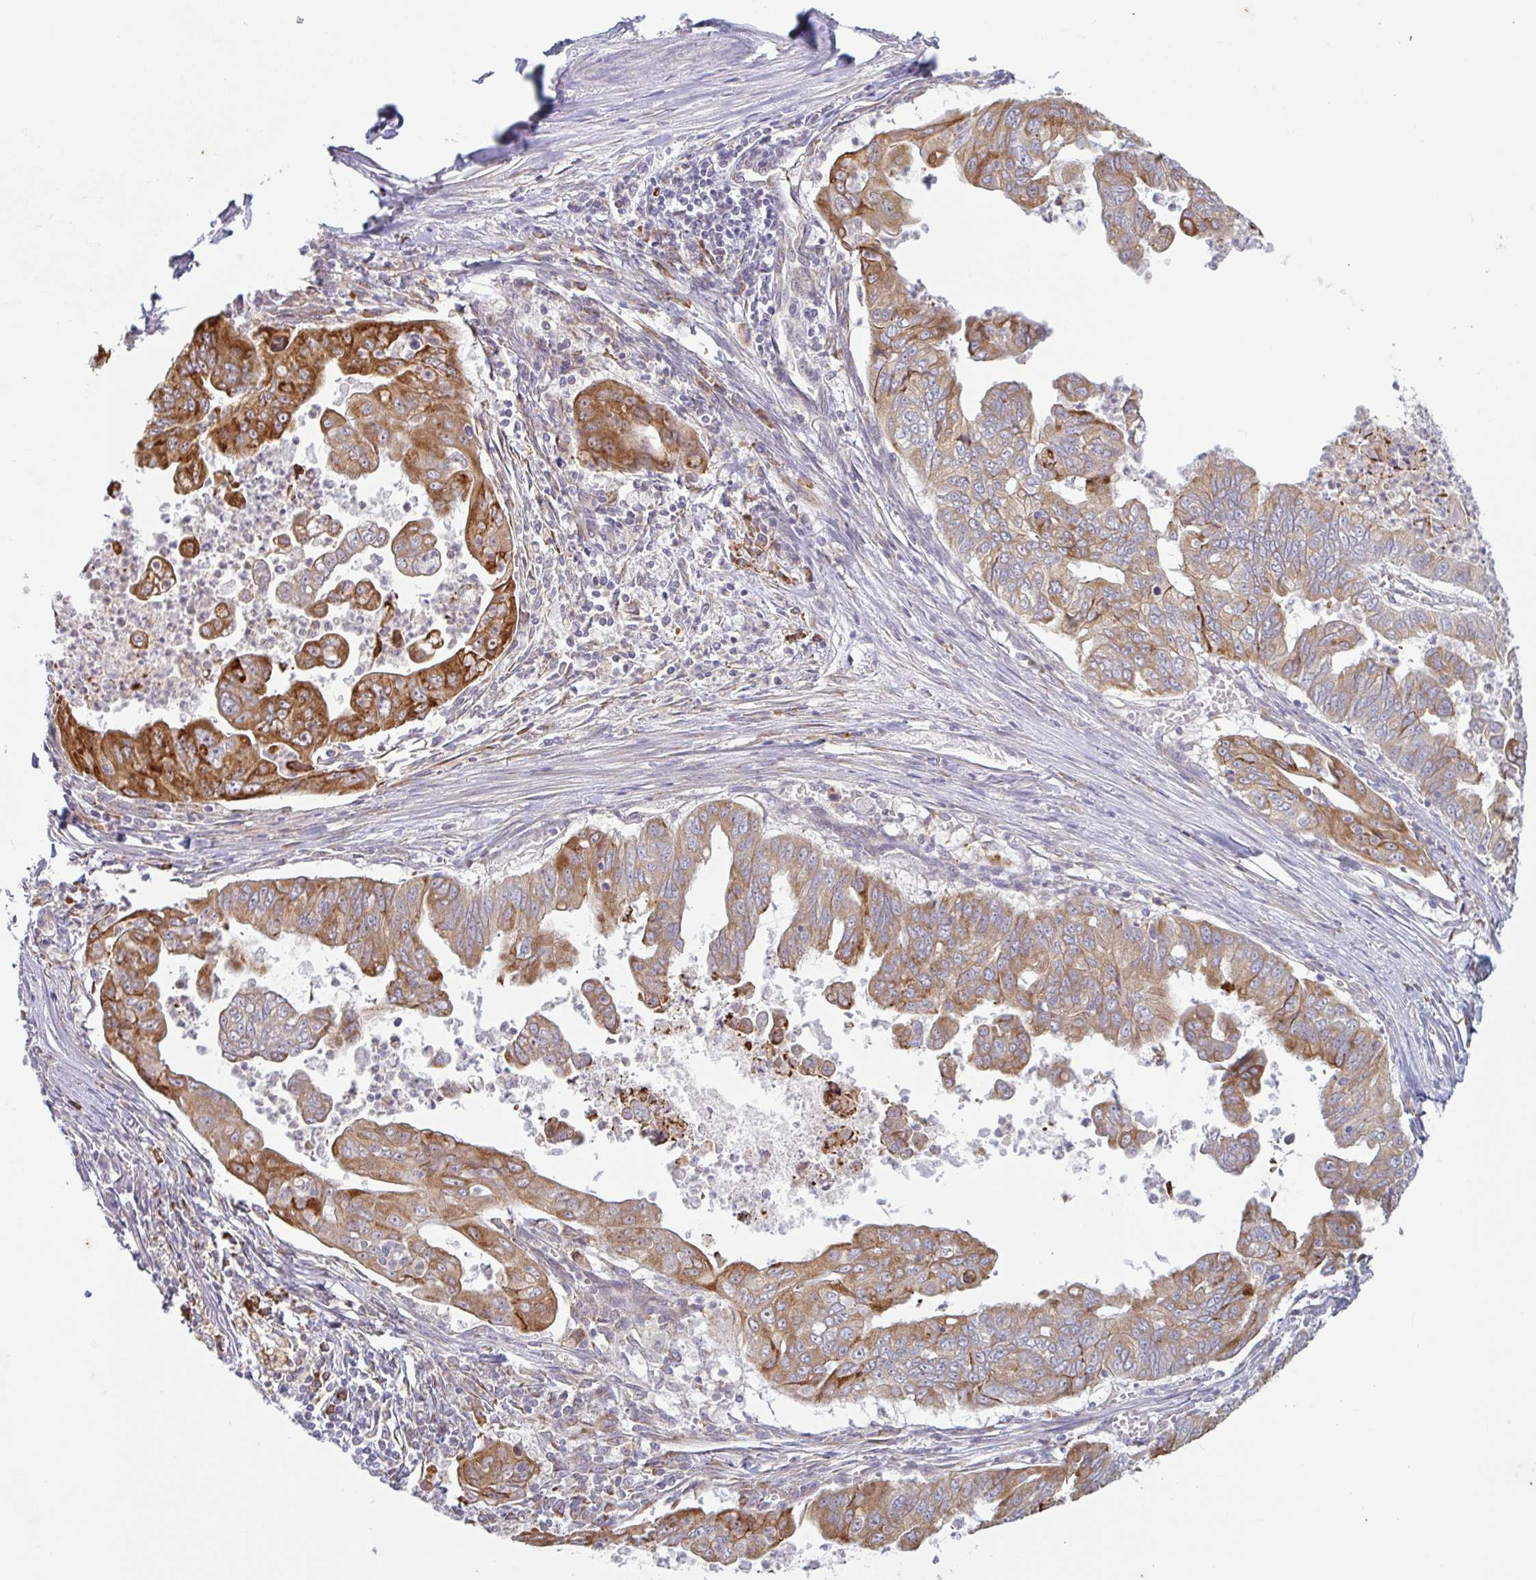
{"staining": {"intensity": "strong", "quantity": ">75%", "location": "cytoplasmic/membranous"}, "tissue": "stomach cancer", "cell_type": "Tumor cells", "image_type": "cancer", "snomed": [{"axis": "morphology", "description": "Adenocarcinoma, NOS"}, {"axis": "topography", "description": "Stomach, upper"}], "caption": "Stomach cancer stained for a protein reveals strong cytoplasmic/membranous positivity in tumor cells.", "gene": "RIT1", "patient": {"sex": "male", "age": 80}}